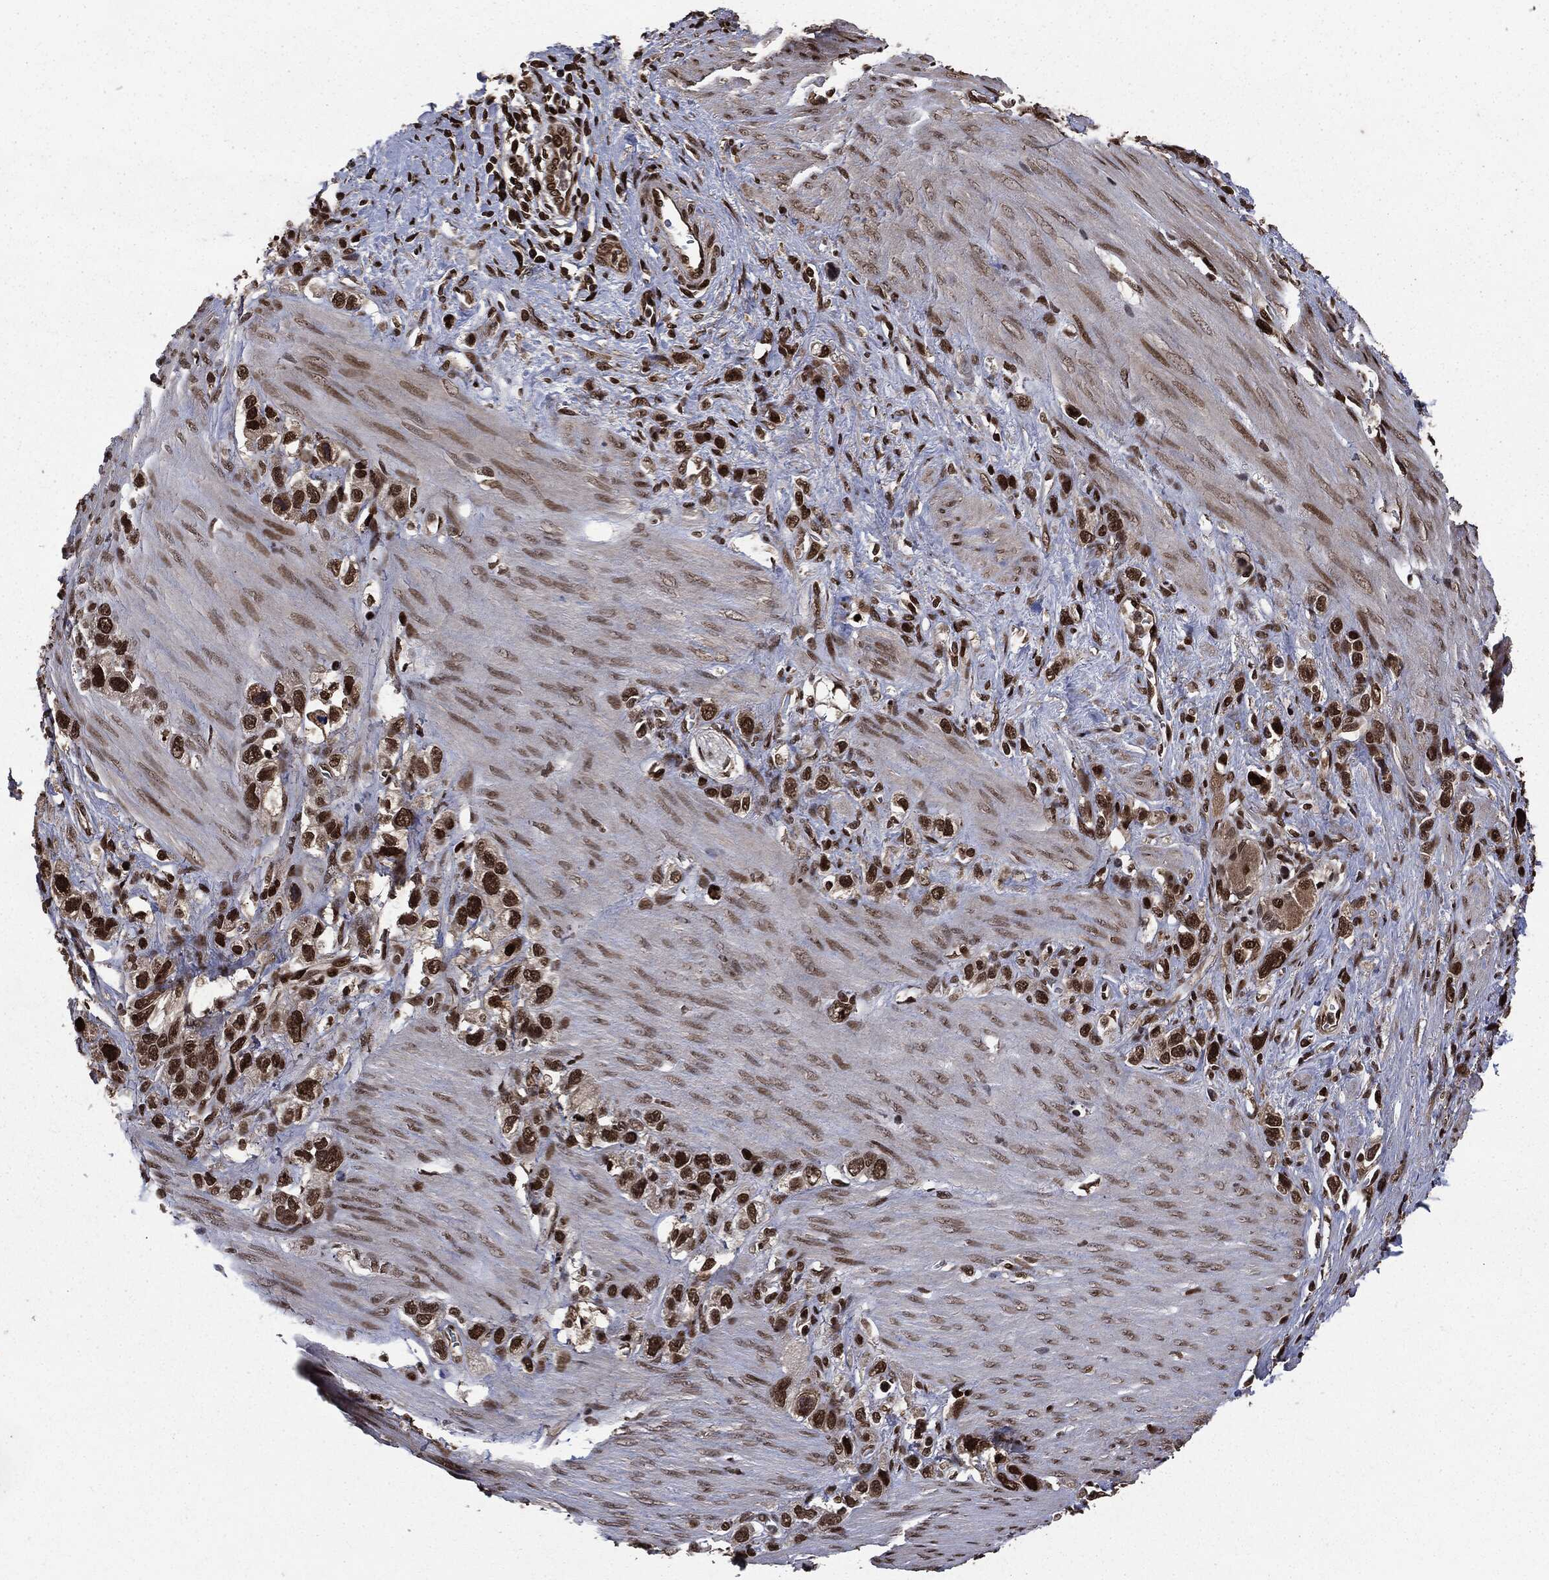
{"staining": {"intensity": "strong", "quantity": ">75%", "location": "nuclear"}, "tissue": "stomach cancer", "cell_type": "Tumor cells", "image_type": "cancer", "snomed": [{"axis": "morphology", "description": "Adenocarcinoma, NOS"}, {"axis": "topography", "description": "Stomach"}], "caption": "High-power microscopy captured an IHC micrograph of stomach cancer (adenocarcinoma), revealing strong nuclear positivity in about >75% of tumor cells.", "gene": "DVL2", "patient": {"sex": "female", "age": 65}}